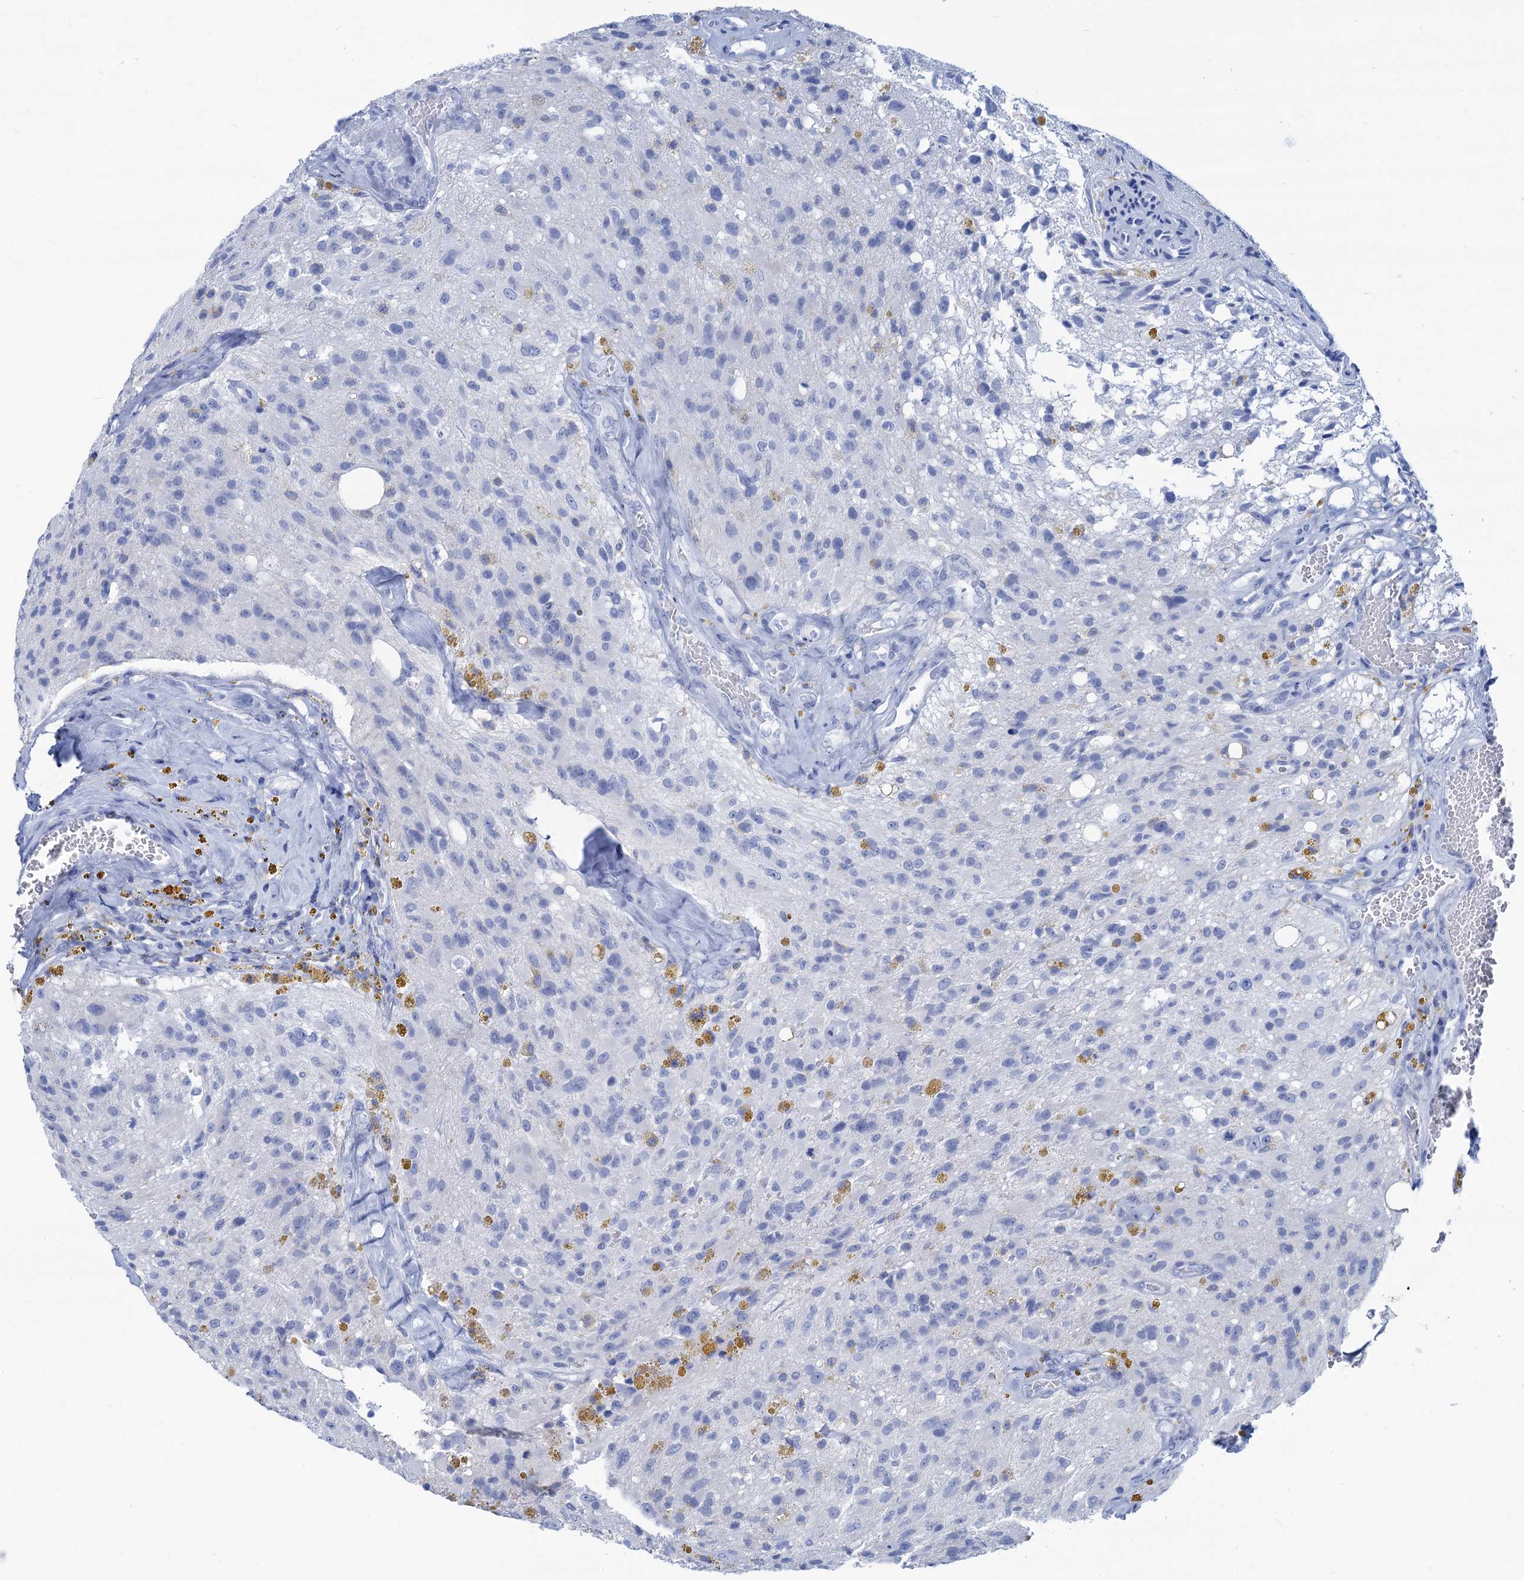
{"staining": {"intensity": "negative", "quantity": "none", "location": "none"}, "tissue": "glioma", "cell_type": "Tumor cells", "image_type": "cancer", "snomed": [{"axis": "morphology", "description": "Glioma, malignant, High grade"}, {"axis": "topography", "description": "Brain"}], "caption": "High power microscopy image of an immunohistochemistry photomicrograph of malignant glioma (high-grade), revealing no significant expression in tumor cells.", "gene": "CABYR", "patient": {"sex": "male", "age": 69}}